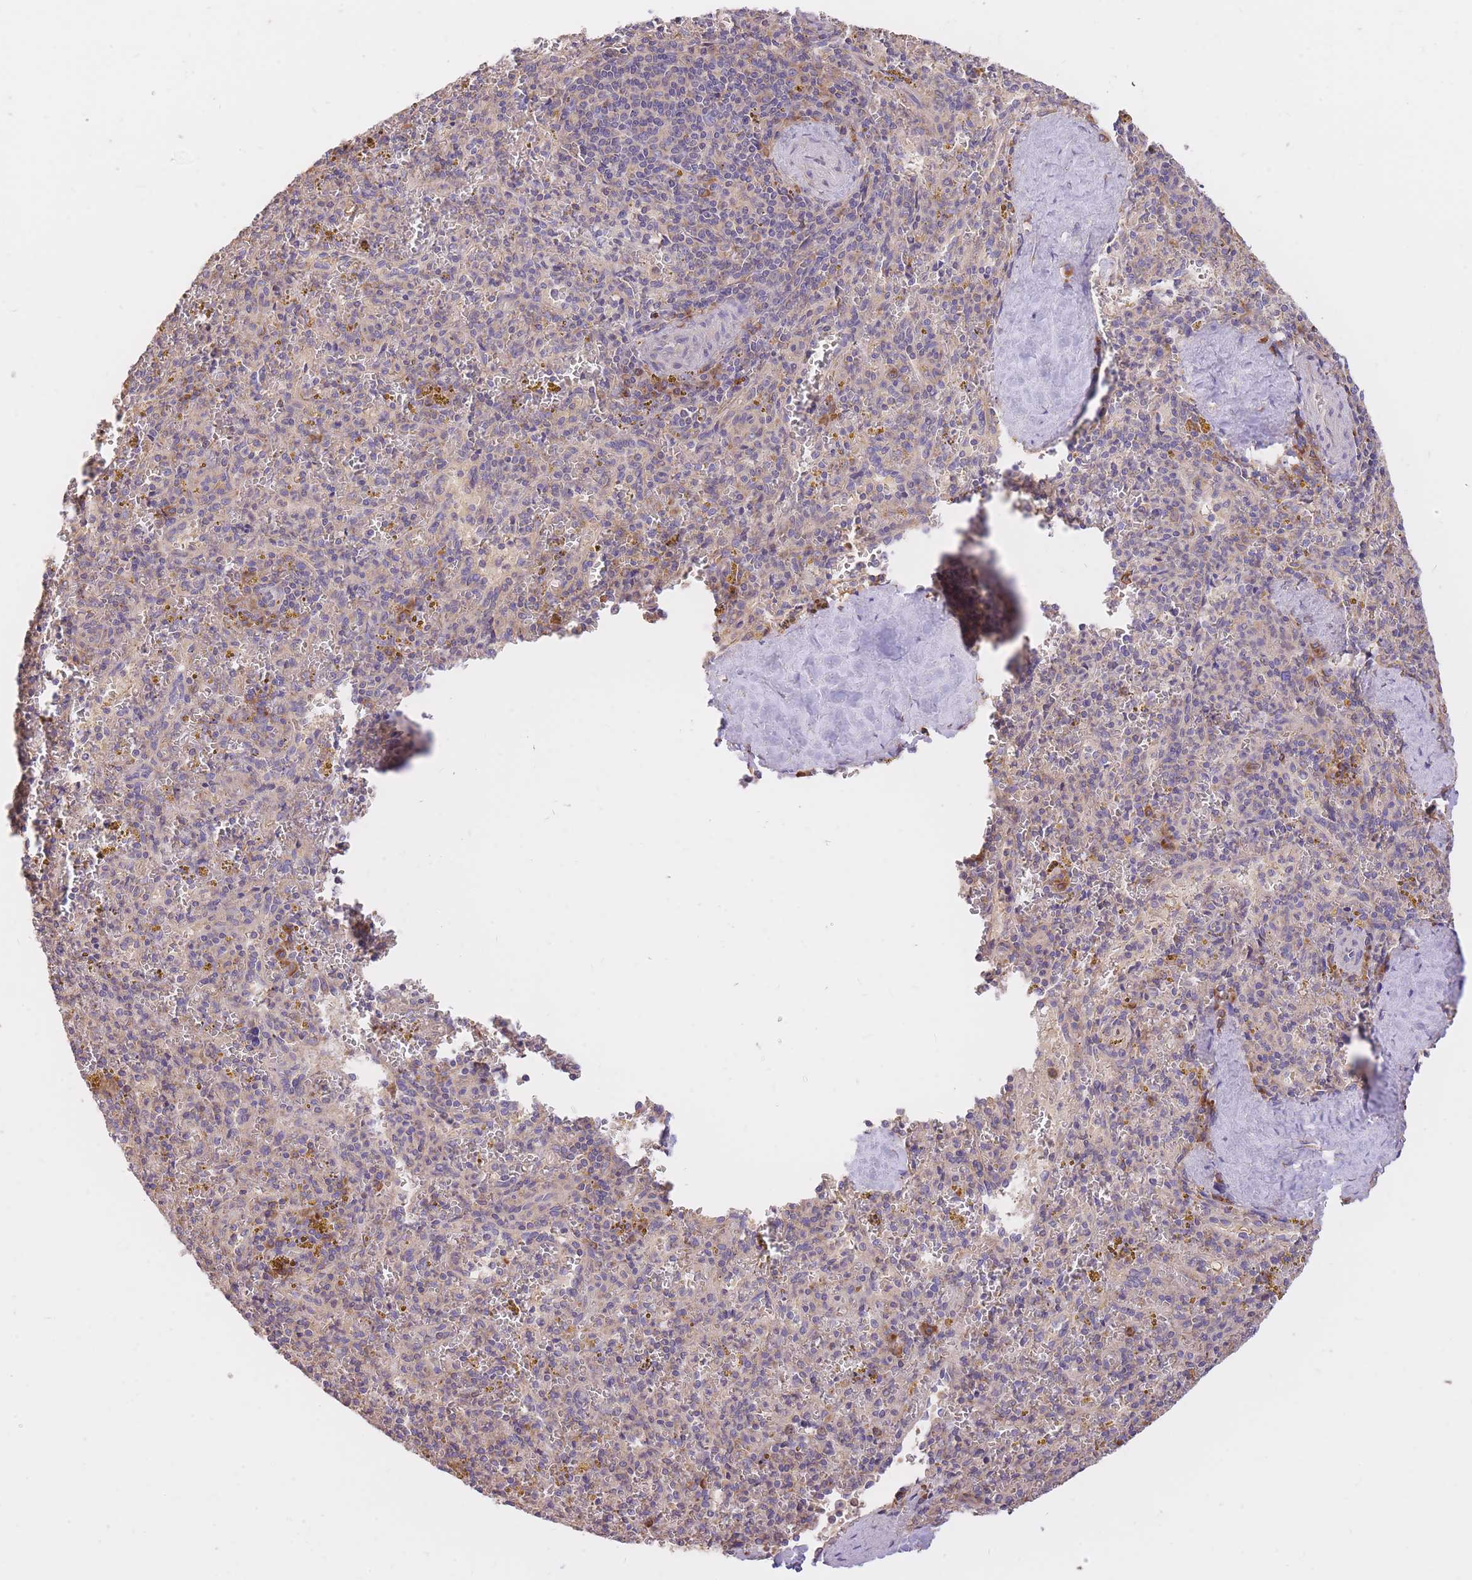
{"staining": {"intensity": "negative", "quantity": "none", "location": "none"}, "tissue": "spleen", "cell_type": "Cells in red pulp", "image_type": "normal", "snomed": [{"axis": "morphology", "description": "Normal tissue, NOS"}, {"axis": "topography", "description": "Spleen"}], "caption": "The IHC micrograph has no significant positivity in cells in red pulp of spleen. (Brightfield microscopy of DAB immunohistochemistry at high magnification).", "gene": "GBP7", "patient": {"sex": "male", "age": 57}}